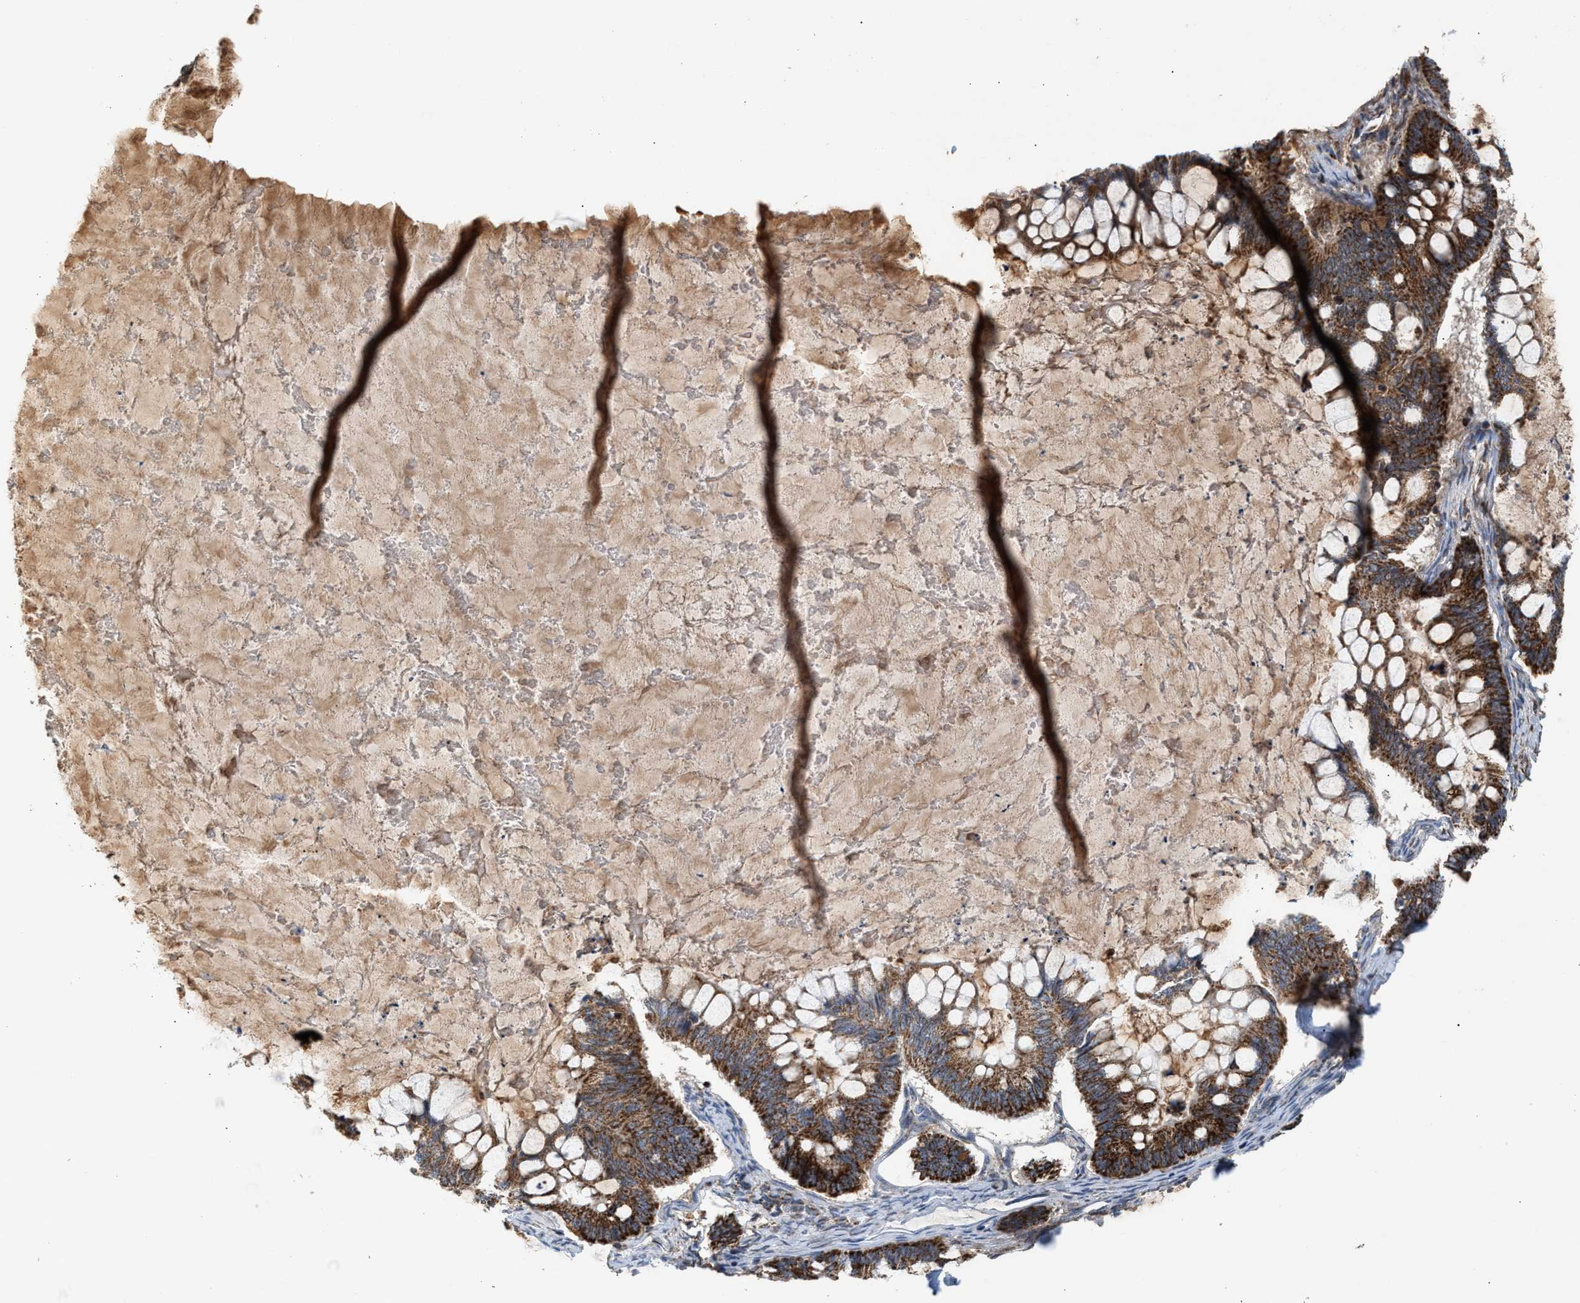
{"staining": {"intensity": "strong", "quantity": ">75%", "location": "cytoplasmic/membranous"}, "tissue": "ovarian cancer", "cell_type": "Tumor cells", "image_type": "cancer", "snomed": [{"axis": "morphology", "description": "Cystadenocarcinoma, mucinous, NOS"}, {"axis": "topography", "description": "Ovary"}], "caption": "Immunohistochemical staining of ovarian mucinous cystadenocarcinoma shows high levels of strong cytoplasmic/membranous staining in about >75% of tumor cells.", "gene": "PMPCA", "patient": {"sex": "female", "age": 61}}